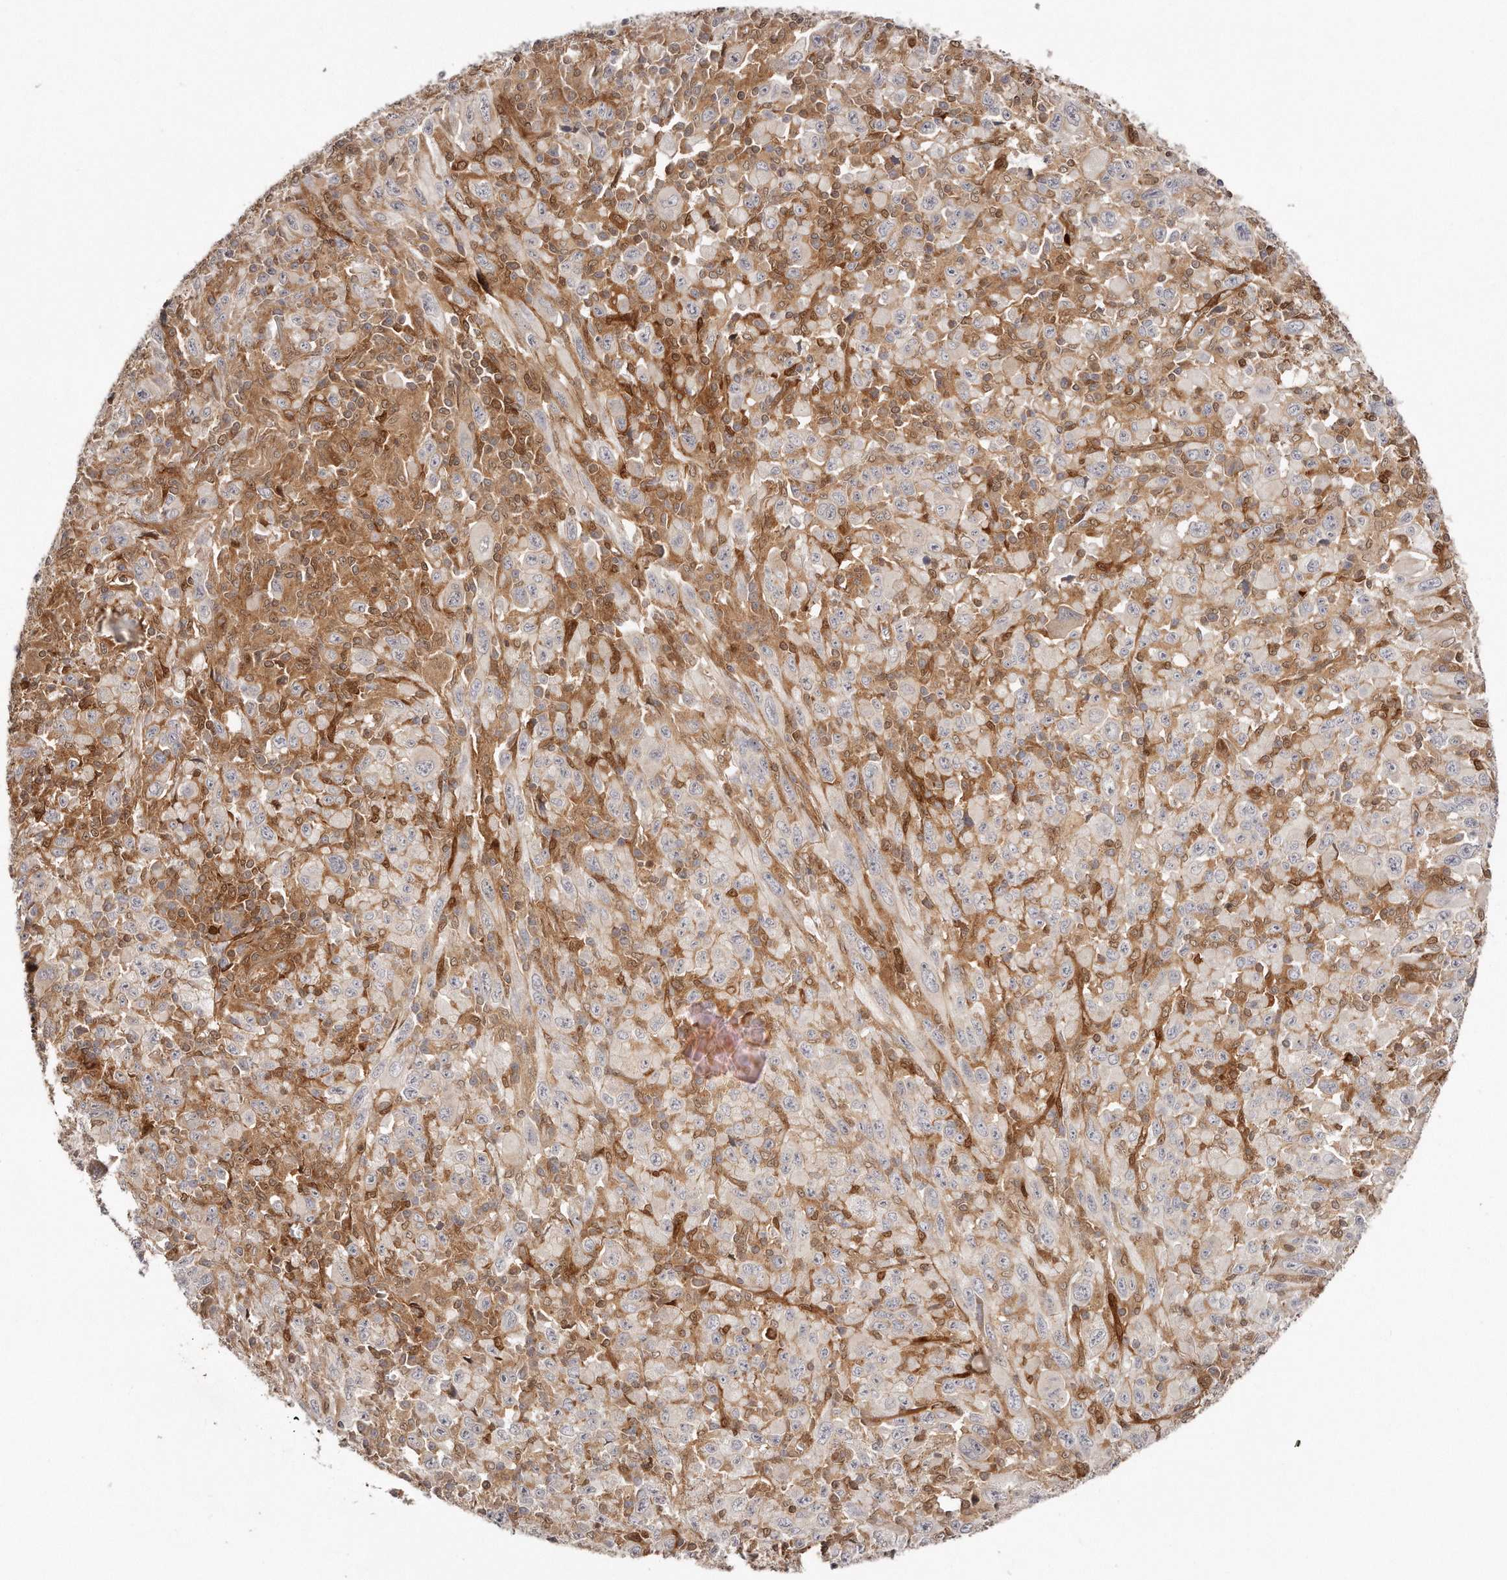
{"staining": {"intensity": "negative", "quantity": "none", "location": "none"}, "tissue": "melanoma", "cell_type": "Tumor cells", "image_type": "cancer", "snomed": [{"axis": "morphology", "description": "Malignant melanoma, Metastatic site"}, {"axis": "topography", "description": "Skin"}], "caption": "Immunohistochemistry of melanoma shows no expression in tumor cells.", "gene": "GBP4", "patient": {"sex": "female", "age": 56}}